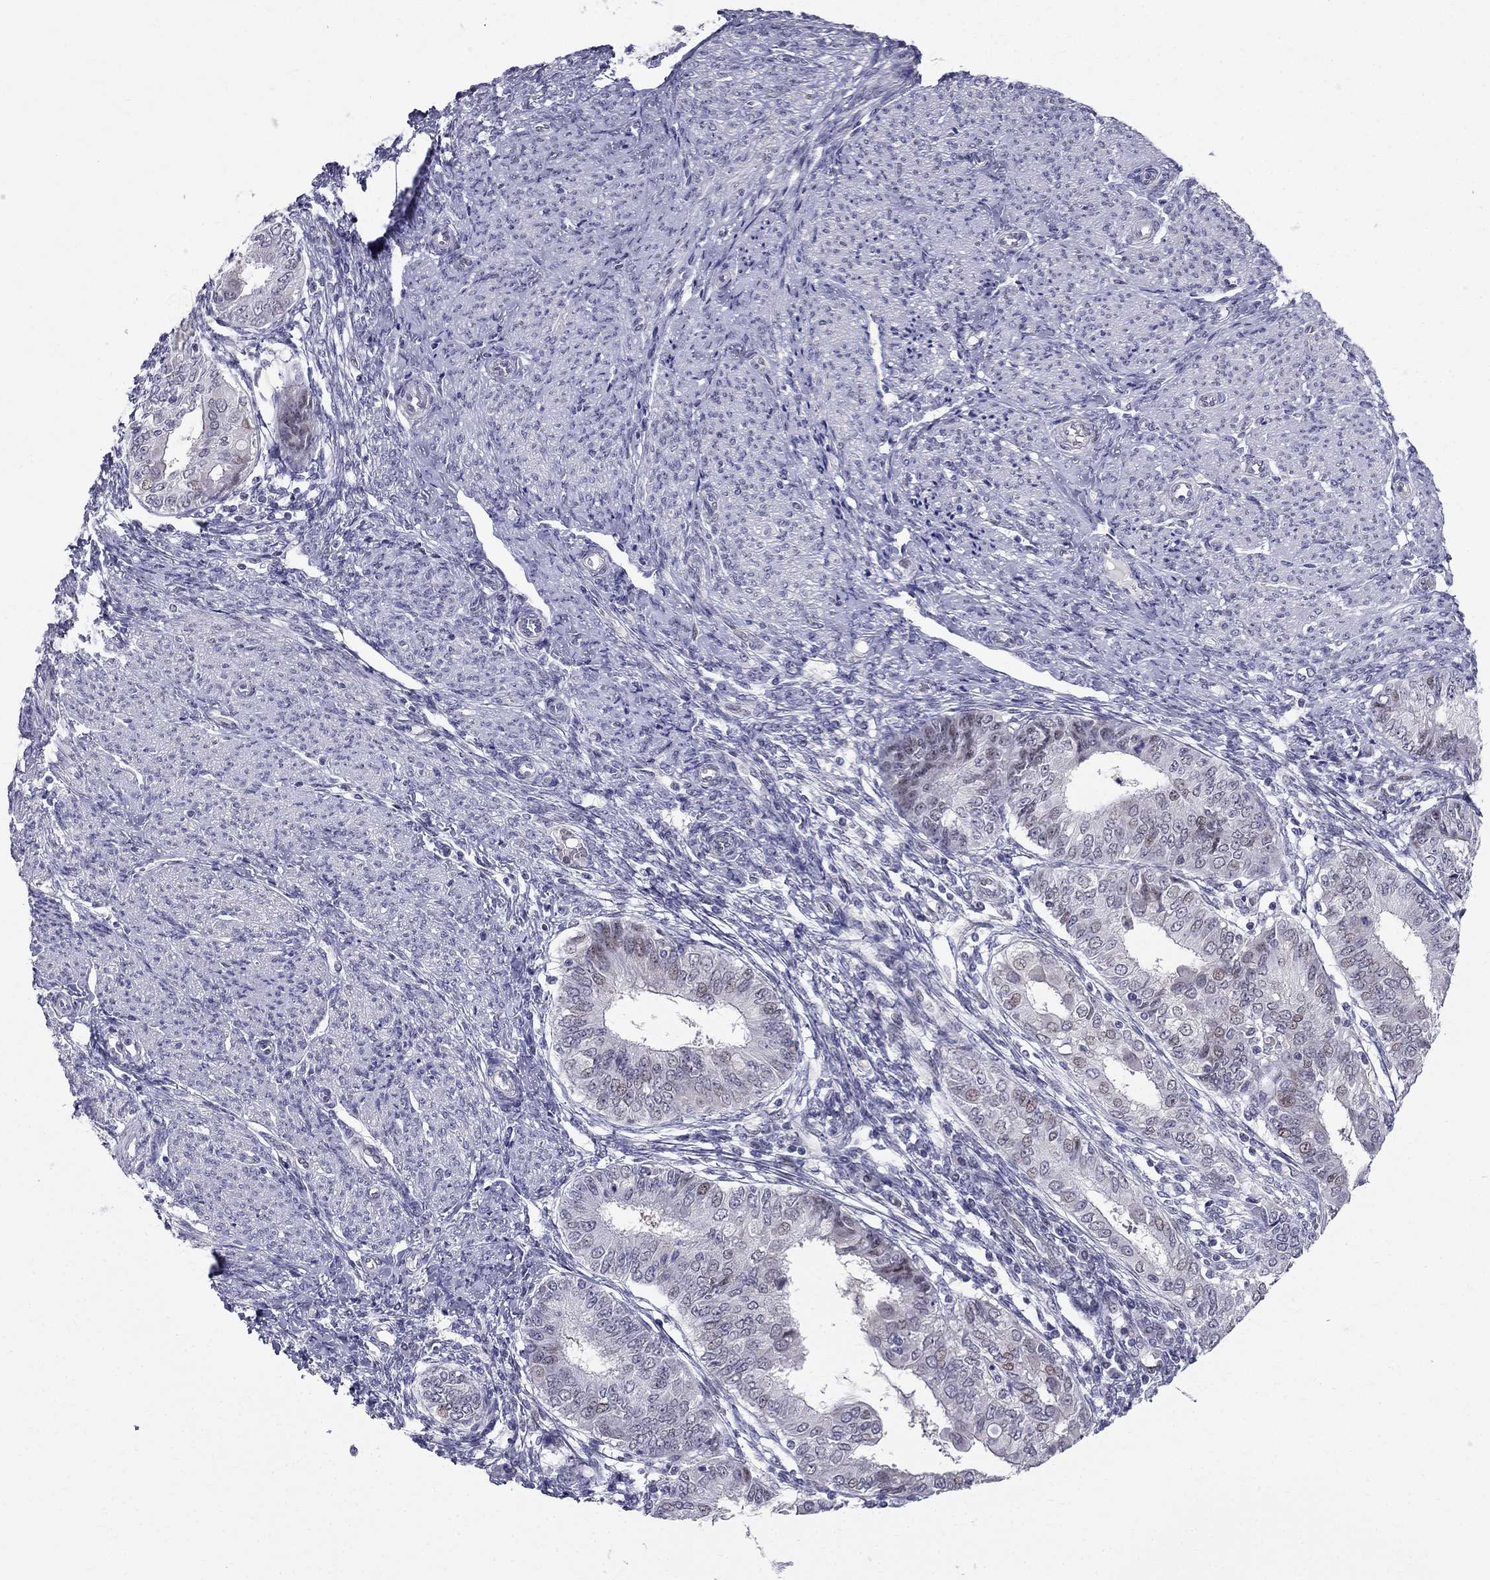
{"staining": {"intensity": "negative", "quantity": "none", "location": "none"}, "tissue": "endometrial cancer", "cell_type": "Tumor cells", "image_type": "cancer", "snomed": [{"axis": "morphology", "description": "Adenocarcinoma, NOS"}, {"axis": "topography", "description": "Endometrium"}], "caption": "Immunohistochemical staining of human endometrial cancer exhibits no significant expression in tumor cells.", "gene": "BAG5", "patient": {"sex": "female", "age": 68}}